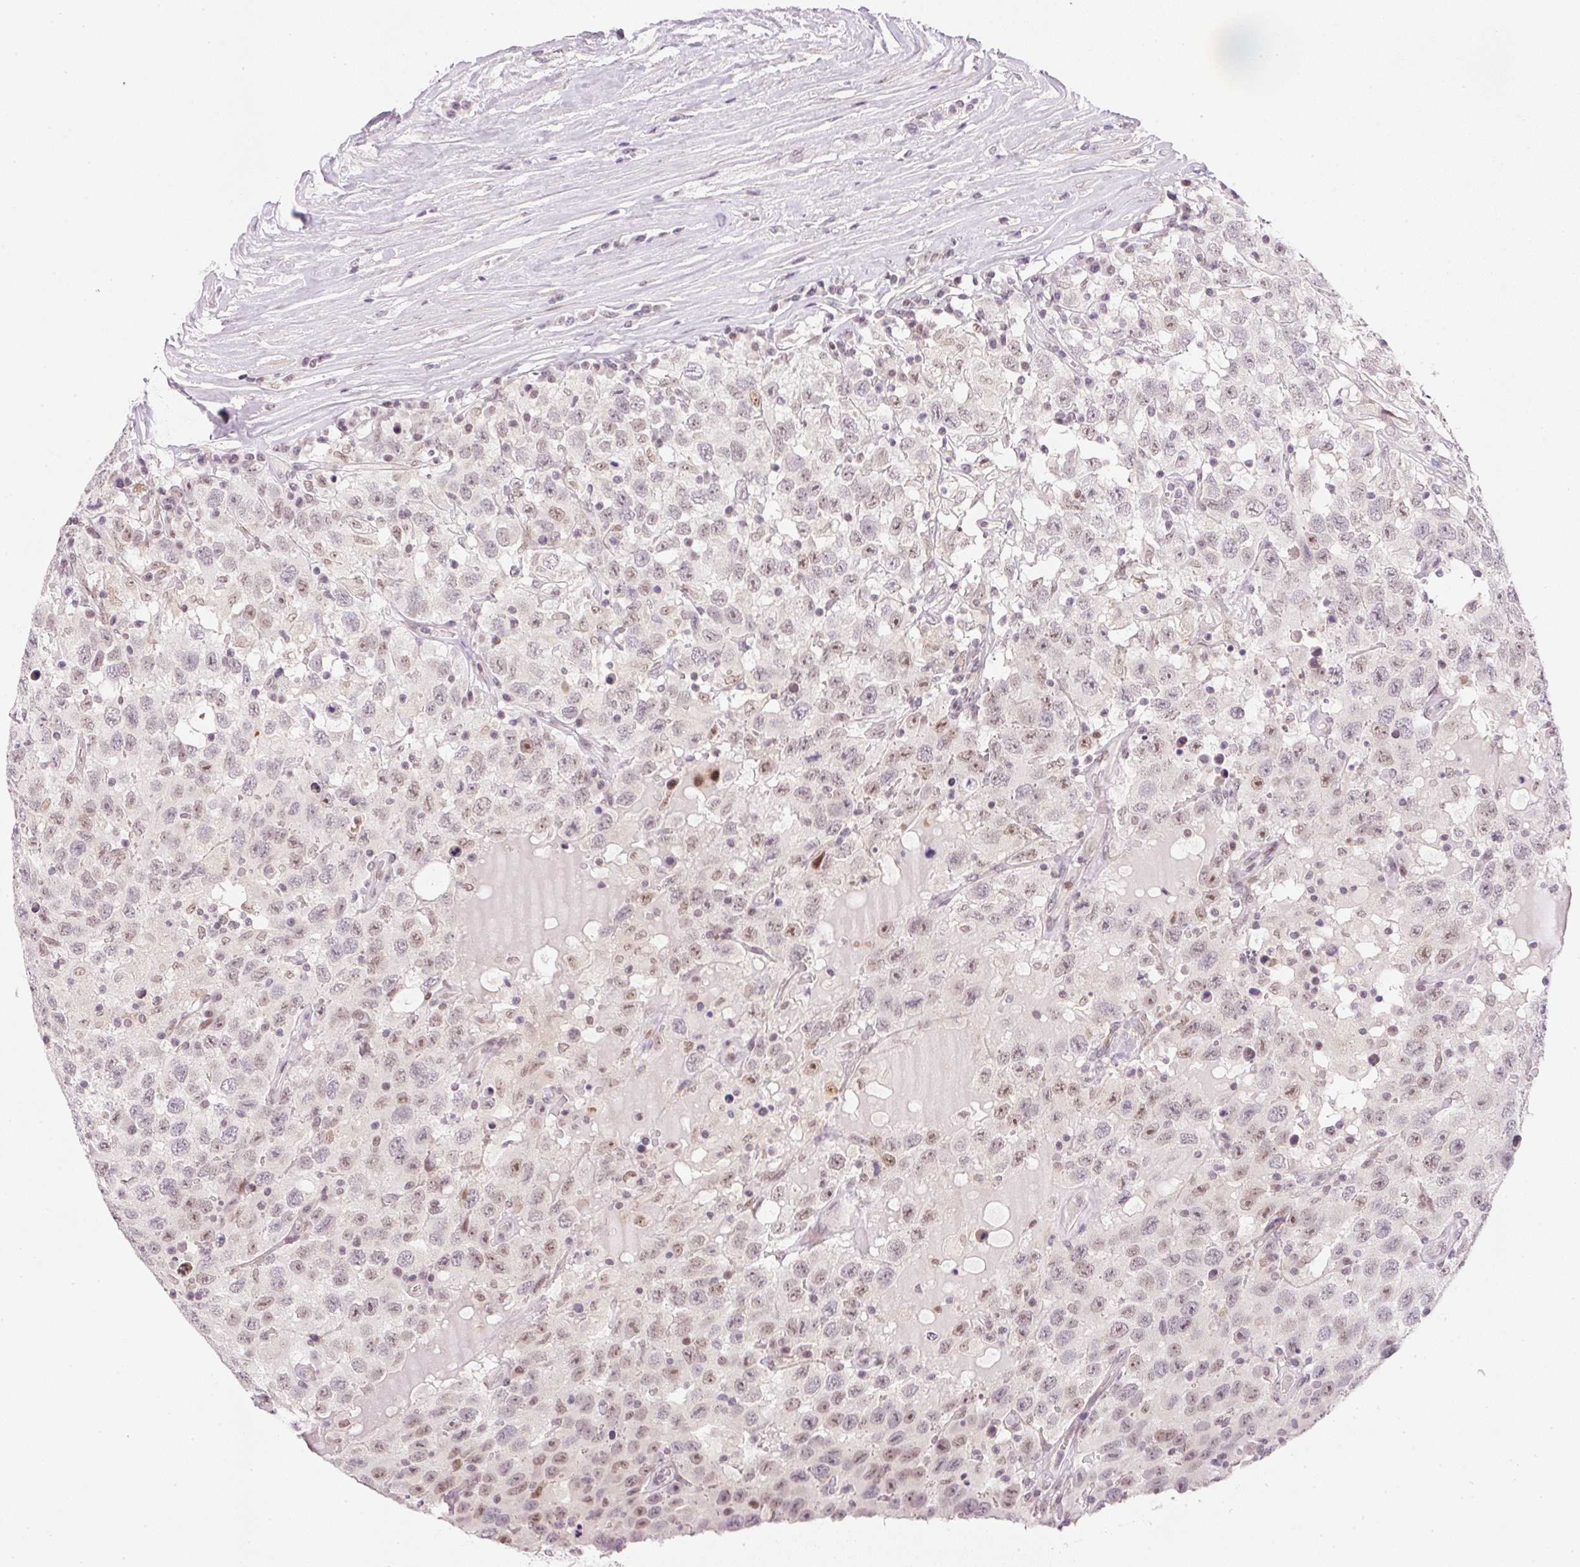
{"staining": {"intensity": "weak", "quantity": "25%-75%", "location": "nuclear"}, "tissue": "testis cancer", "cell_type": "Tumor cells", "image_type": "cancer", "snomed": [{"axis": "morphology", "description": "Seminoma, NOS"}, {"axis": "topography", "description": "Testis"}], "caption": "A photomicrograph of human testis seminoma stained for a protein shows weak nuclear brown staining in tumor cells. (IHC, brightfield microscopy, high magnification).", "gene": "DPPA4", "patient": {"sex": "male", "age": 41}}